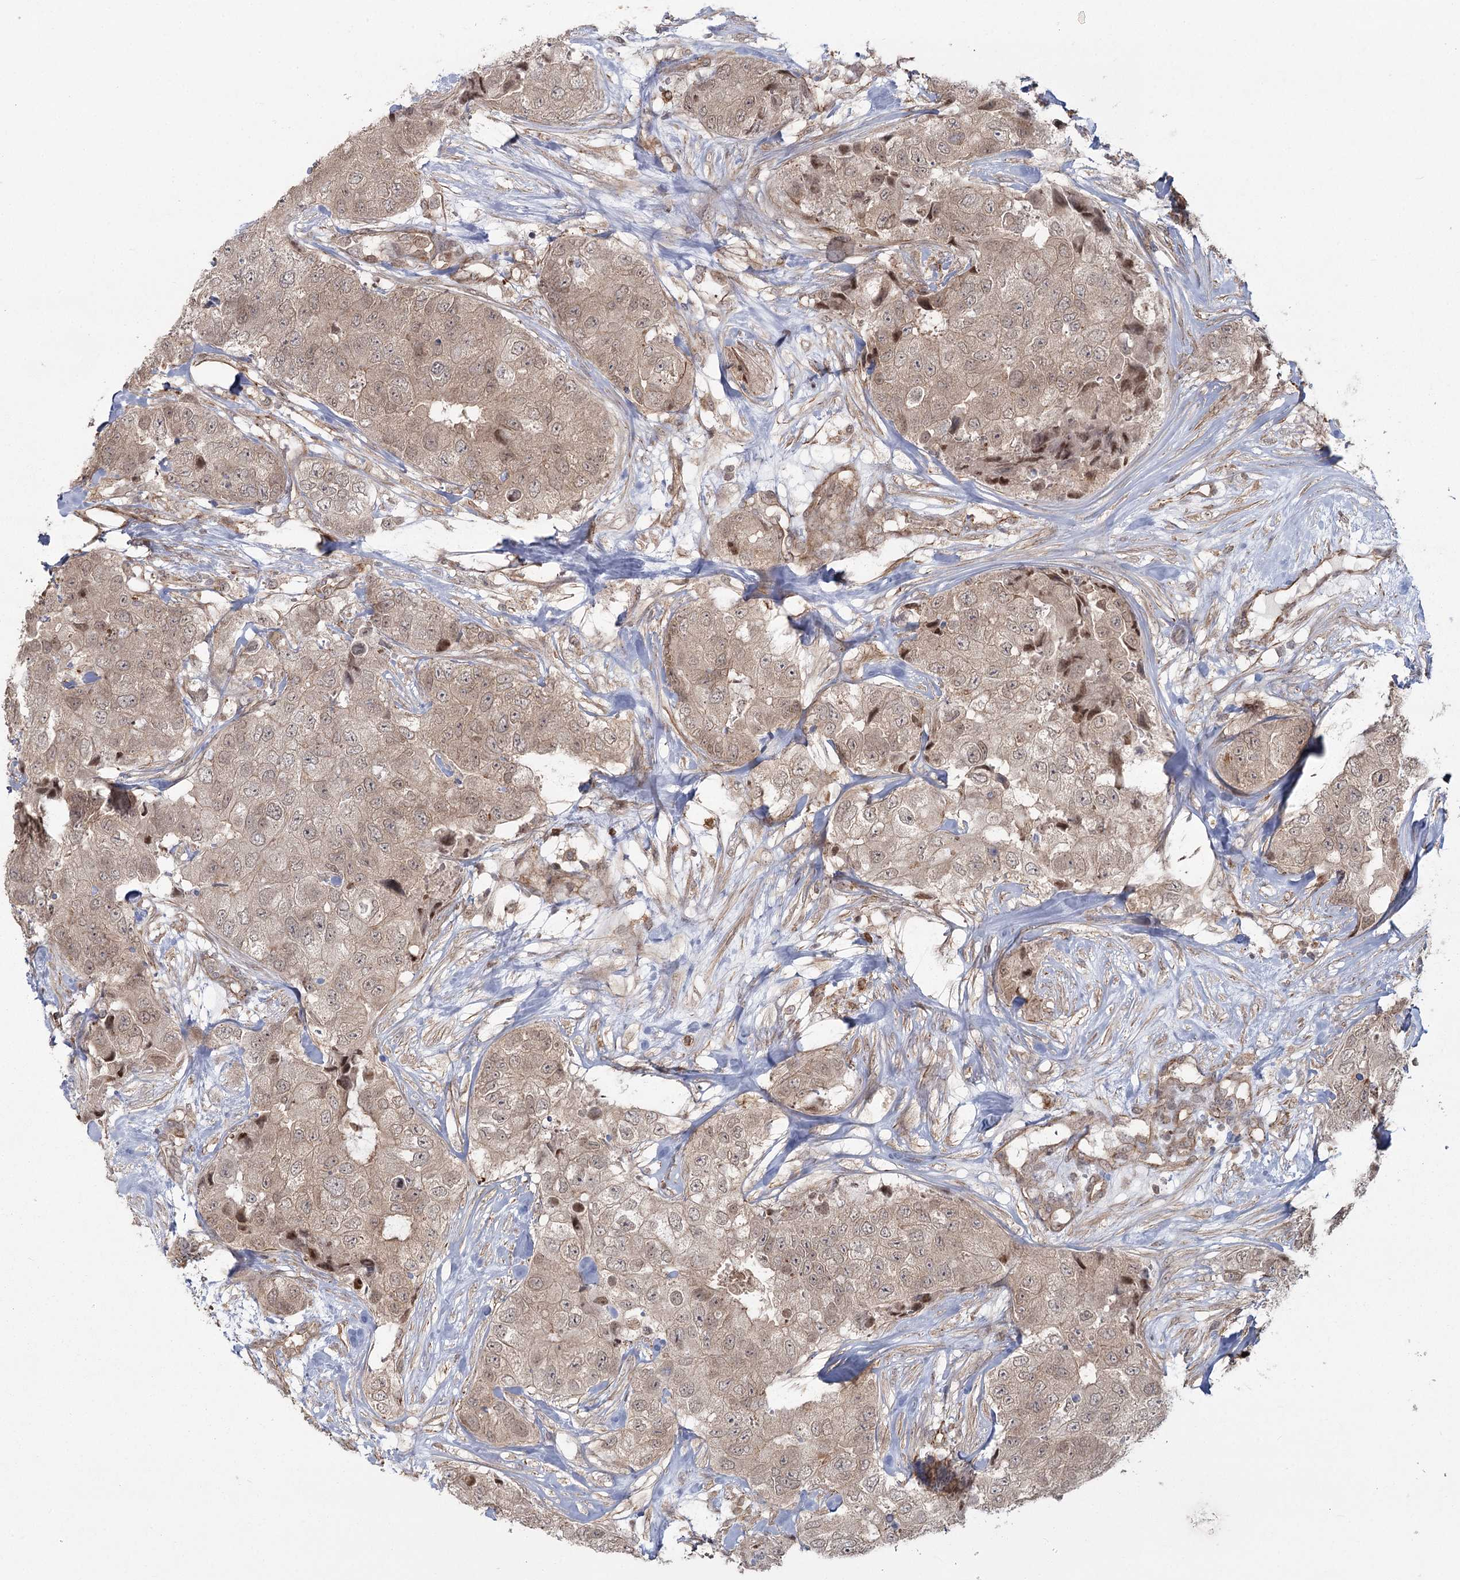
{"staining": {"intensity": "weak", "quantity": ">75%", "location": "cytoplasmic/membranous"}, "tissue": "breast cancer", "cell_type": "Tumor cells", "image_type": "cancer", "snomed": [{"axis": "morphology", "description": "Duct carcinoma"}, {"axis": "topography", "description": "Breast"}], "caption": "Human breast infiltrating ductal carcinoma stained with a protein marker shows weak staining in tumor cells.", "gene": "AP2M1", "patient": {"sex": "female", "age": 62}}